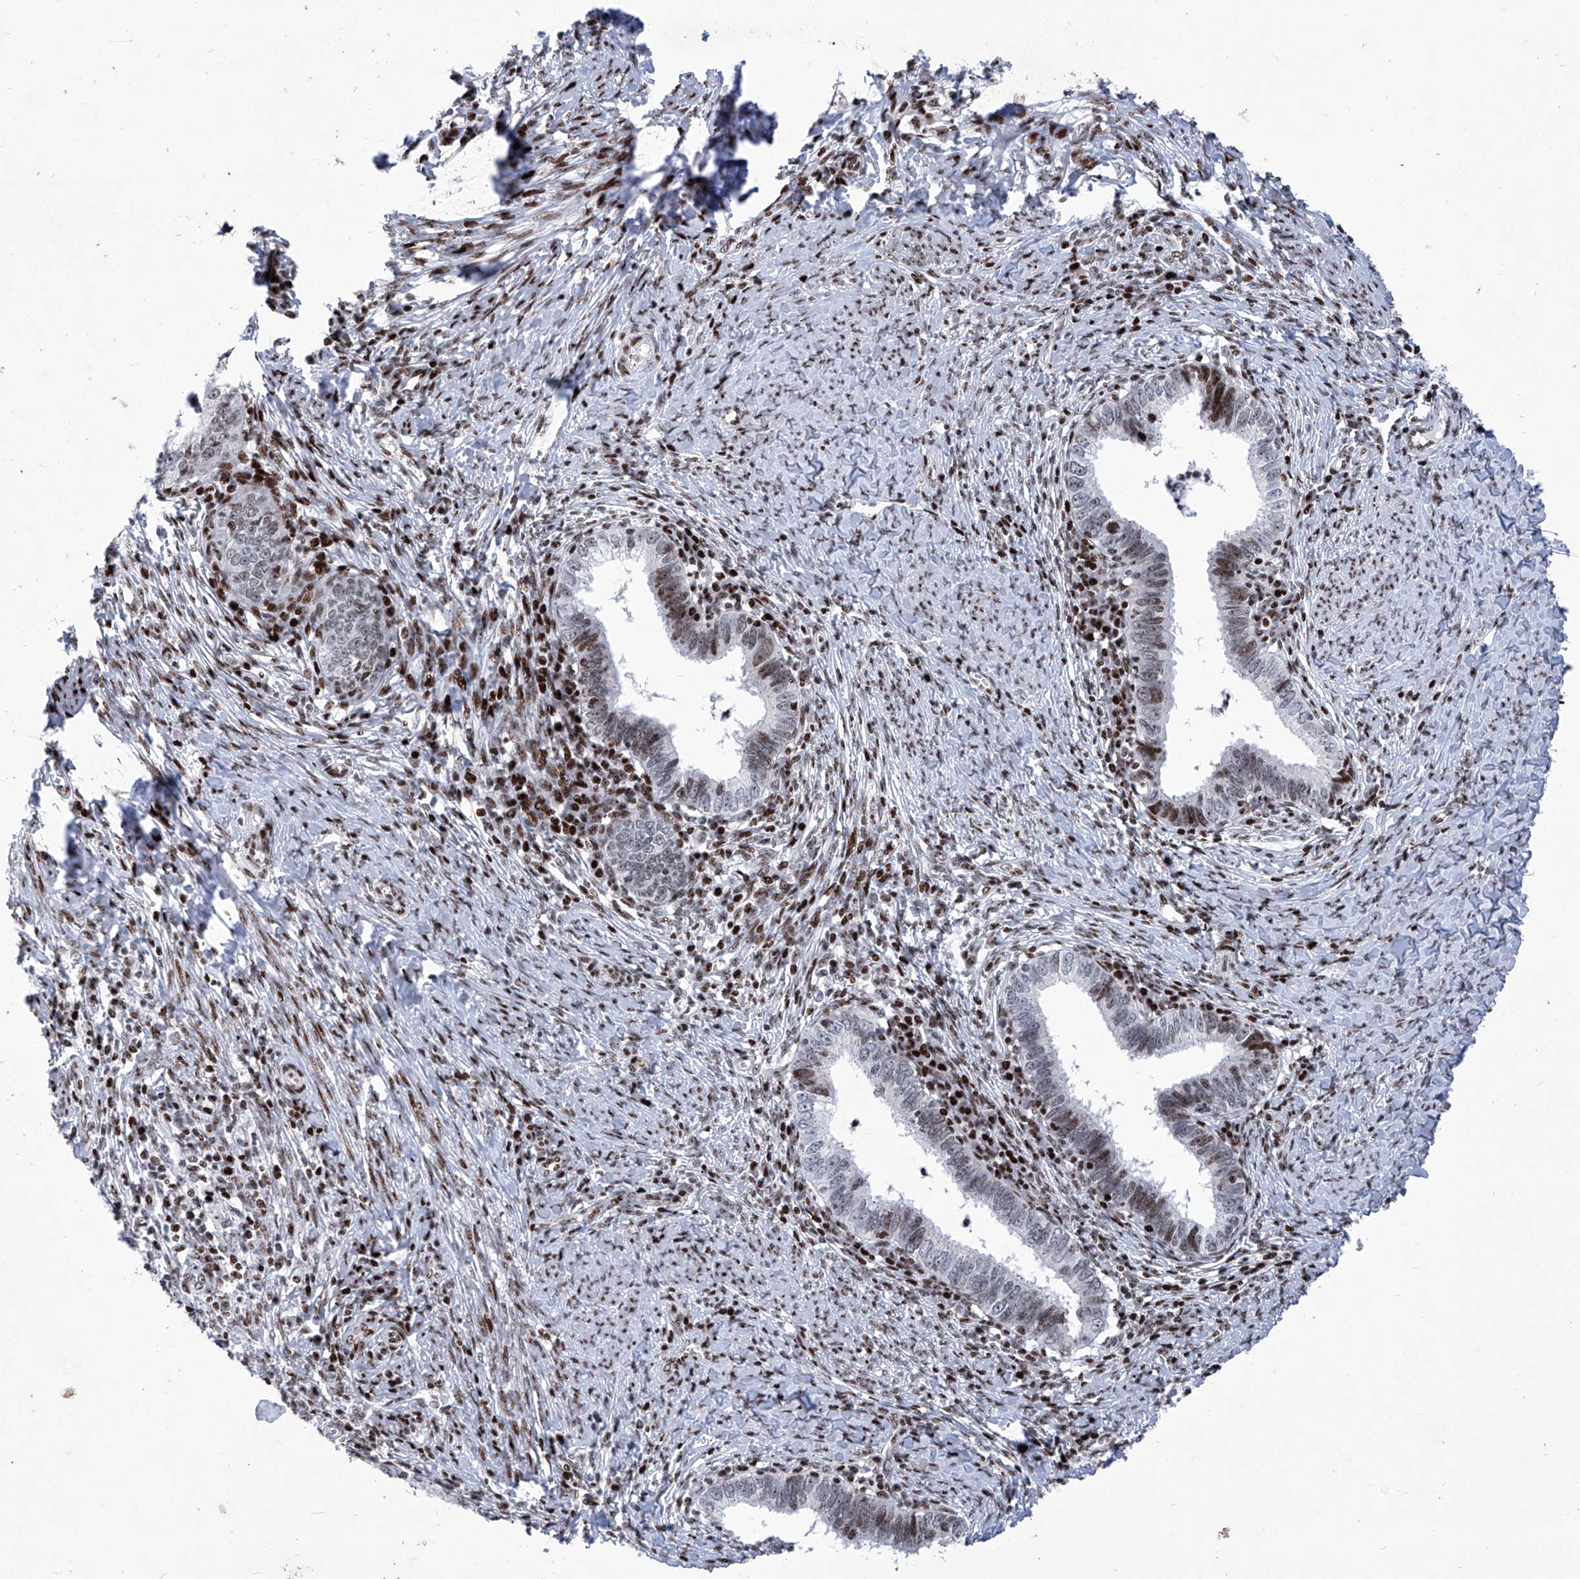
{"staining": {"intensity": "moderate", "quantity": "25%-75%", "location": "nuclear"}, "tissue": "cervical cancer", "cell_type": "Tumor cells", "image_type": "cancer", "snomed": [{"axis": "morphology", "description": "Adenocarcinoma, NOS"}, {"axis": "topography", "description": "Cervix"}], "caption": "IHC histopathology image of cervical cancer stained for a protein (brown), which shows medium levels of moderate nuclear expression in about 25%-75% of tumor cells.", "gene": "HEY2", "patient": {"sex": "female", "age": 36}}